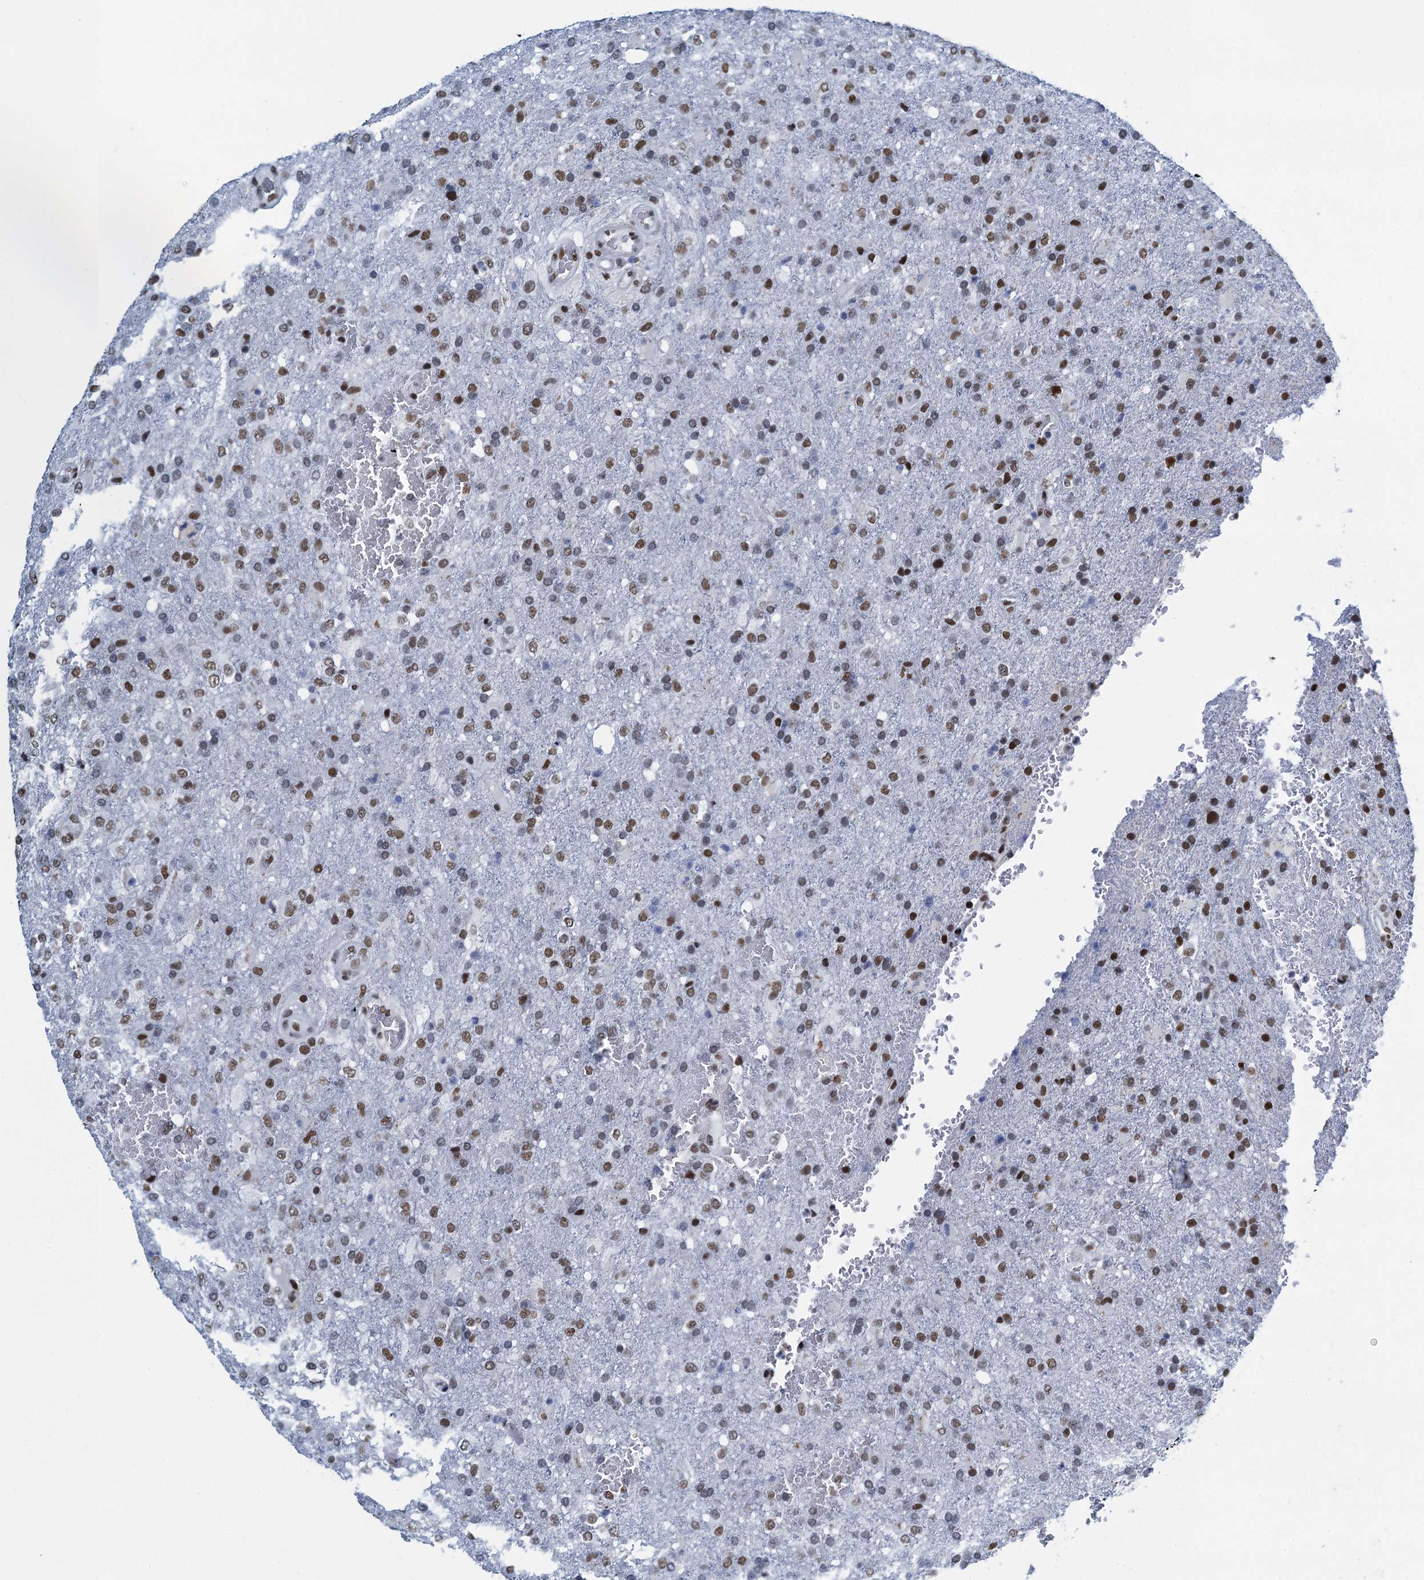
{"staining": {"intensity": "moderate", "quantity": ">75%", "location": "nuclear"}, "tissue": "glioma", "cell_type": "Tumor cells", "image_type": "cancer", "snomed": [{"axis": "morphology", "description": "Glioma, malignant, High grade"}, {"axis": "topography", "description": "Brain"}], "caption": "Moderate nuclear staining for a protein is present in about >75% of tumor cells of malignant glioma (high-grade) using IHC.", "gene": "HNRNPUL2", "patient": {"sex": "female", "age": 74}}